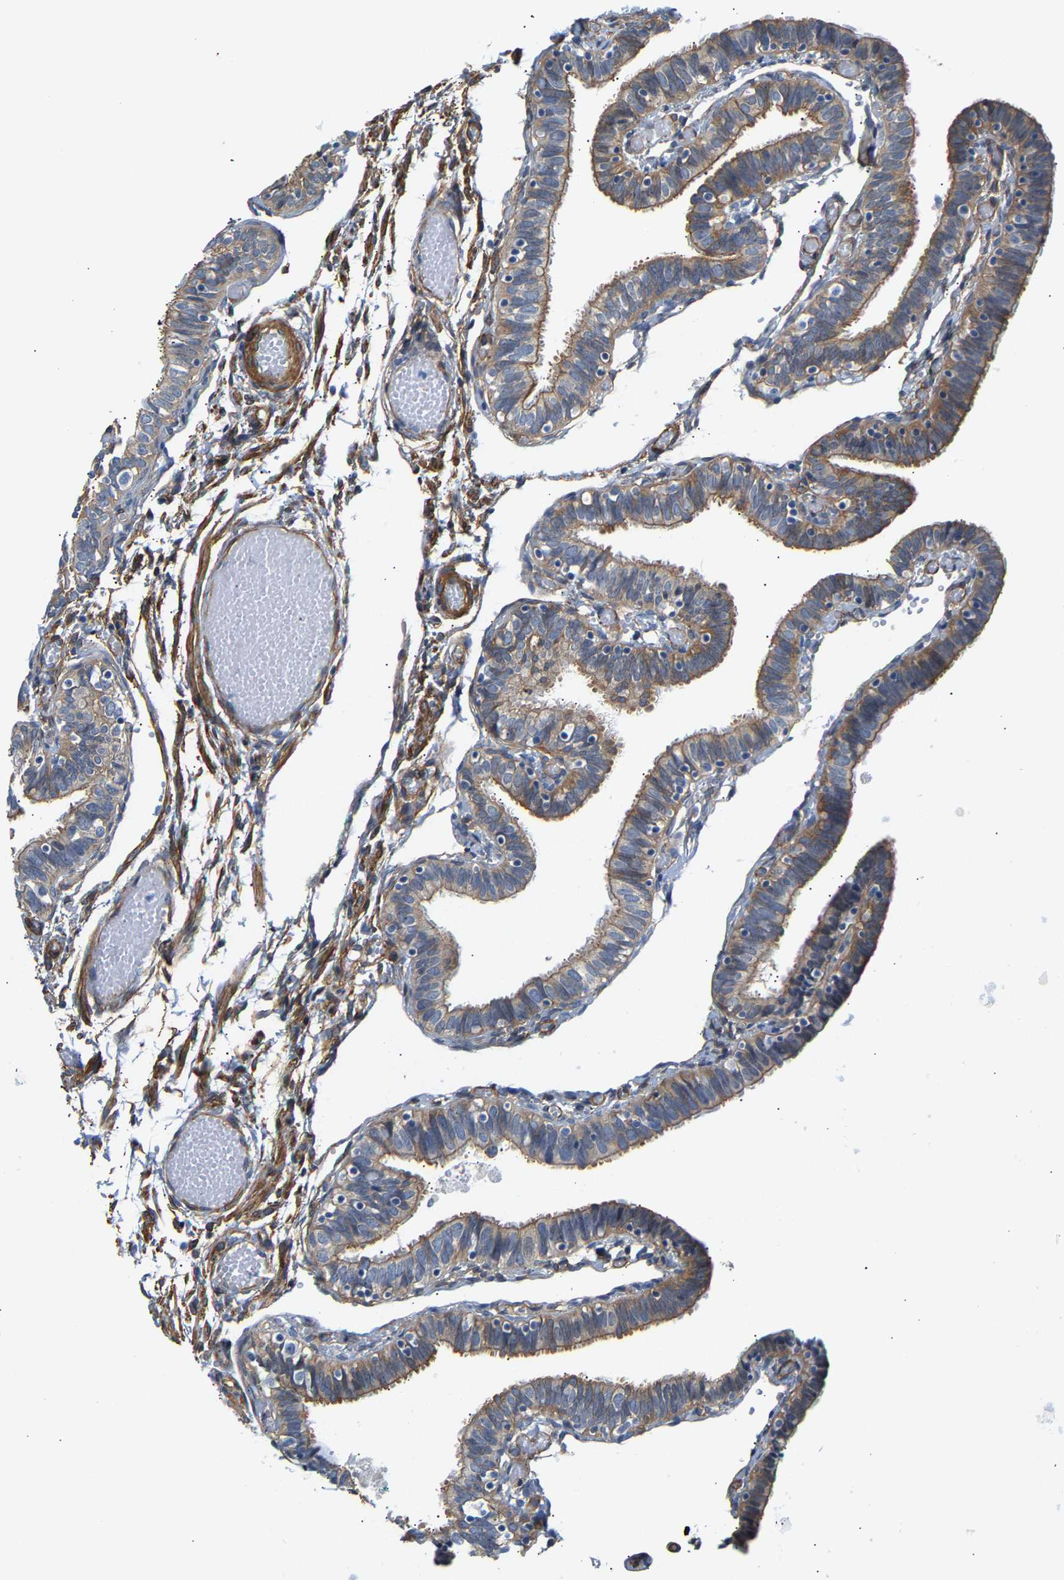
{"staining": {"intensity": "moderate", "quantity": "25%-75%", "location": "cytoplasmic/membranous"}, "tissue": "fallopian tube", "cell_type": "Glandular cells", "image_type": "normal", "snomed": [{"axis": "morphology", "description": "Normal tissue, NOS"}, {"axis": "topography", "description": "Fallopian tube"}], "caption": "Protein staining by IHC demonstrates moderate cytoplasmic/membranous positivity in approximately 25%-75% of glandular cells in normal fallopian tube. The protein of interest is stained brown, and the nuclei are stained in blue (DAB (3,3'-diaminobenzidine) IHC with brightfield microscopy, high magnification).", "gene": "PAWR", "patient": {"sex": "female", "age": 46}}